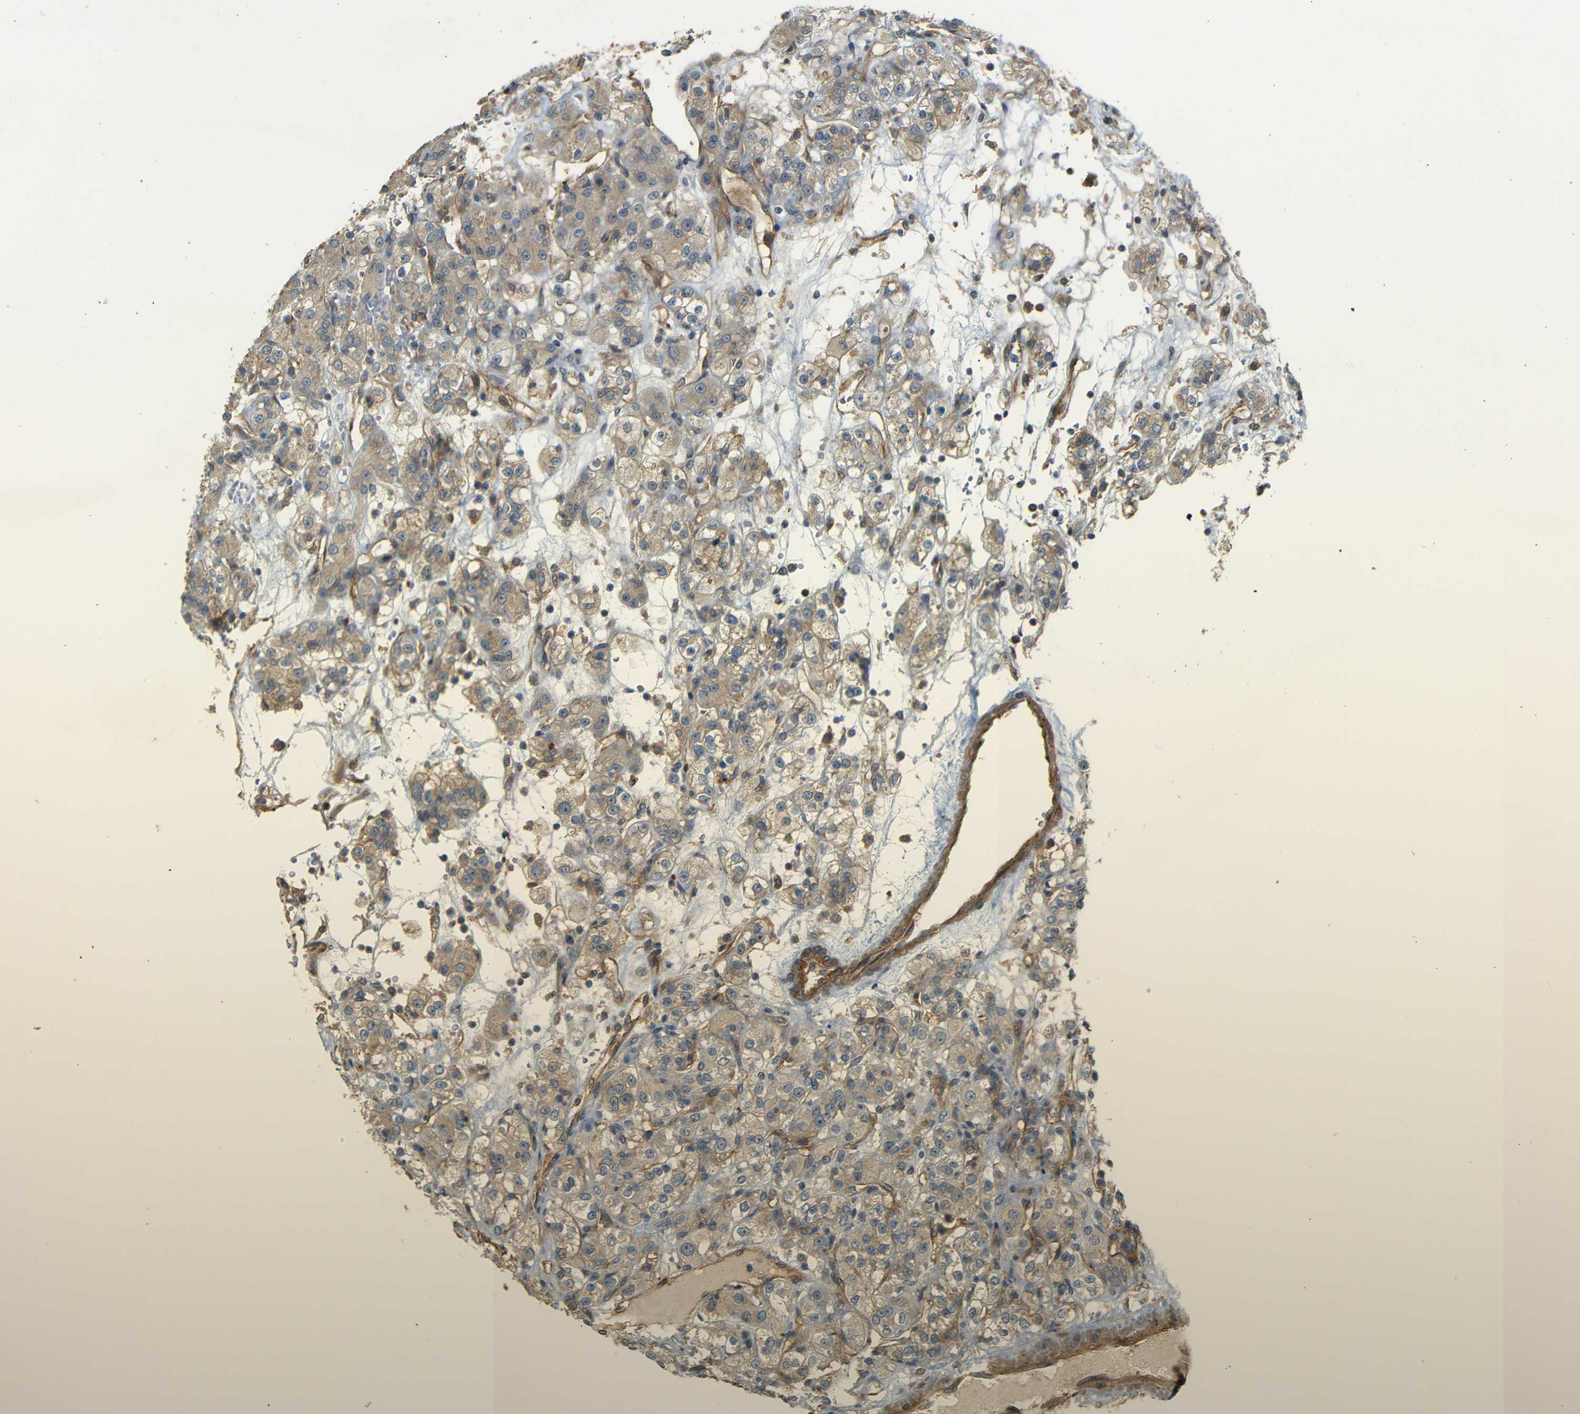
{"staining": {"intensity": "weak", "quantity": ">75%", "location": "cytoplasmic/membranous"}, "tissue": "renal cancer", "cell_type": "Tumor cells", "image_type": "cancer", "snomed": [{"axis": "morphology", "description": "Normal tissue, NOS"}, {"axis": "morphology", "description": "Adenocarcinoma, NOS"}, {"axis": "topography", "description": "Kidney"}], "caption": "Adenocarcinoma (renal) stained for a protein demonstrates weak cytoplasmic/membranous positivity in tumor cells.", "gene": "RELL1", "patient": {"sex": "male", "age": 61}}